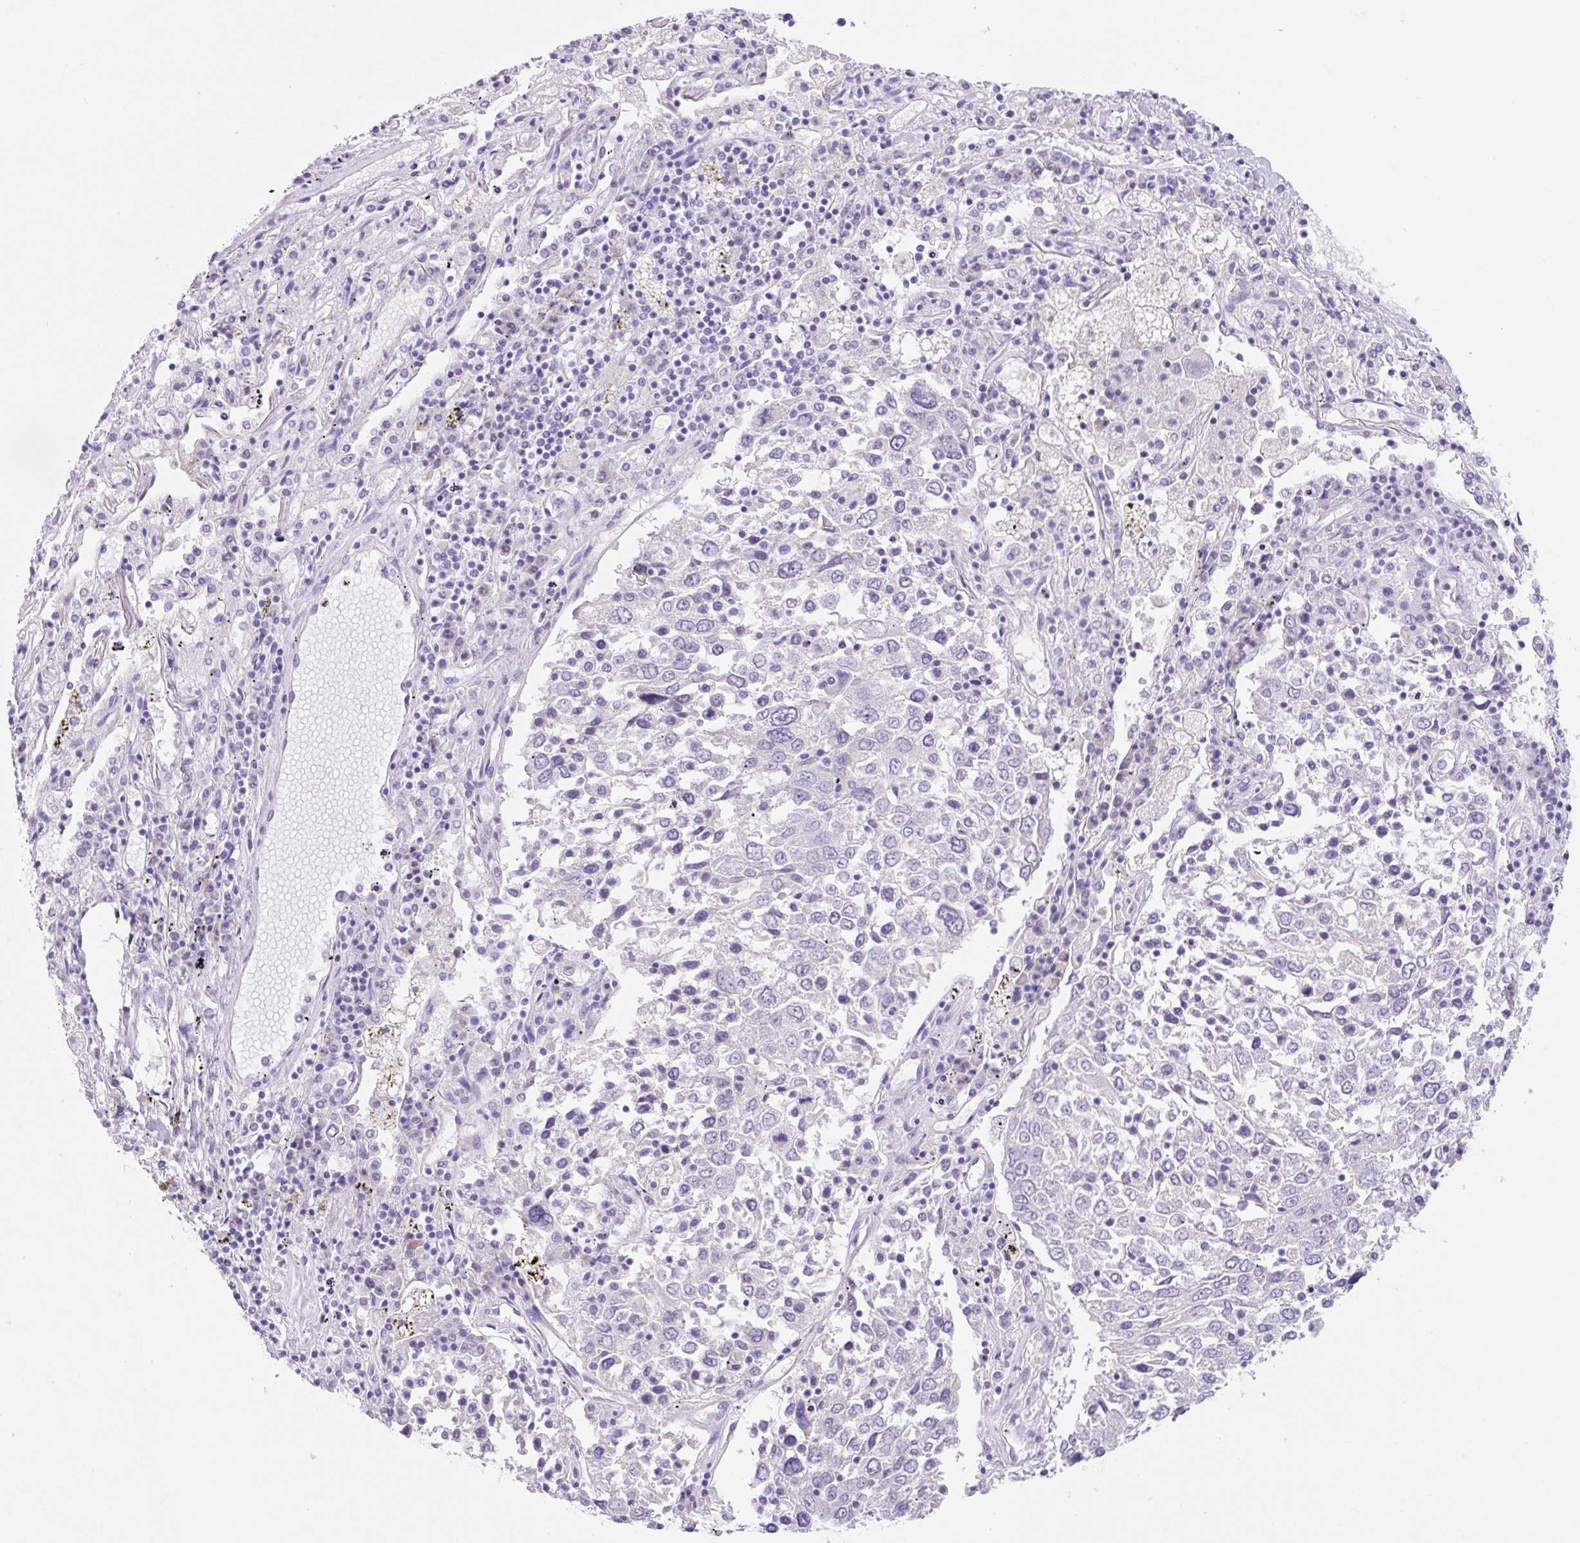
{"staining": {"intensity": "negative", "quantity": "none", "location": "none"}, "tissue": "lung cancer", "cell_type": "Tumor cells", "image_type": "cancer", "snomed": [{"axis": "morphology", "description": "Squamous cell carcinoma, NOS"}, {"axis": "topography", "description": "Lung"}], "caption": "Immunohistochemistry (IHC) micrograph of neoplastic tissue: lung cancer stained with DAB (3,3'-diaminobenzidine) exhibits no significant protein staining in tumor cells.", "gene": "KLK8", "patient": {"sex": "male", "age": 65}}